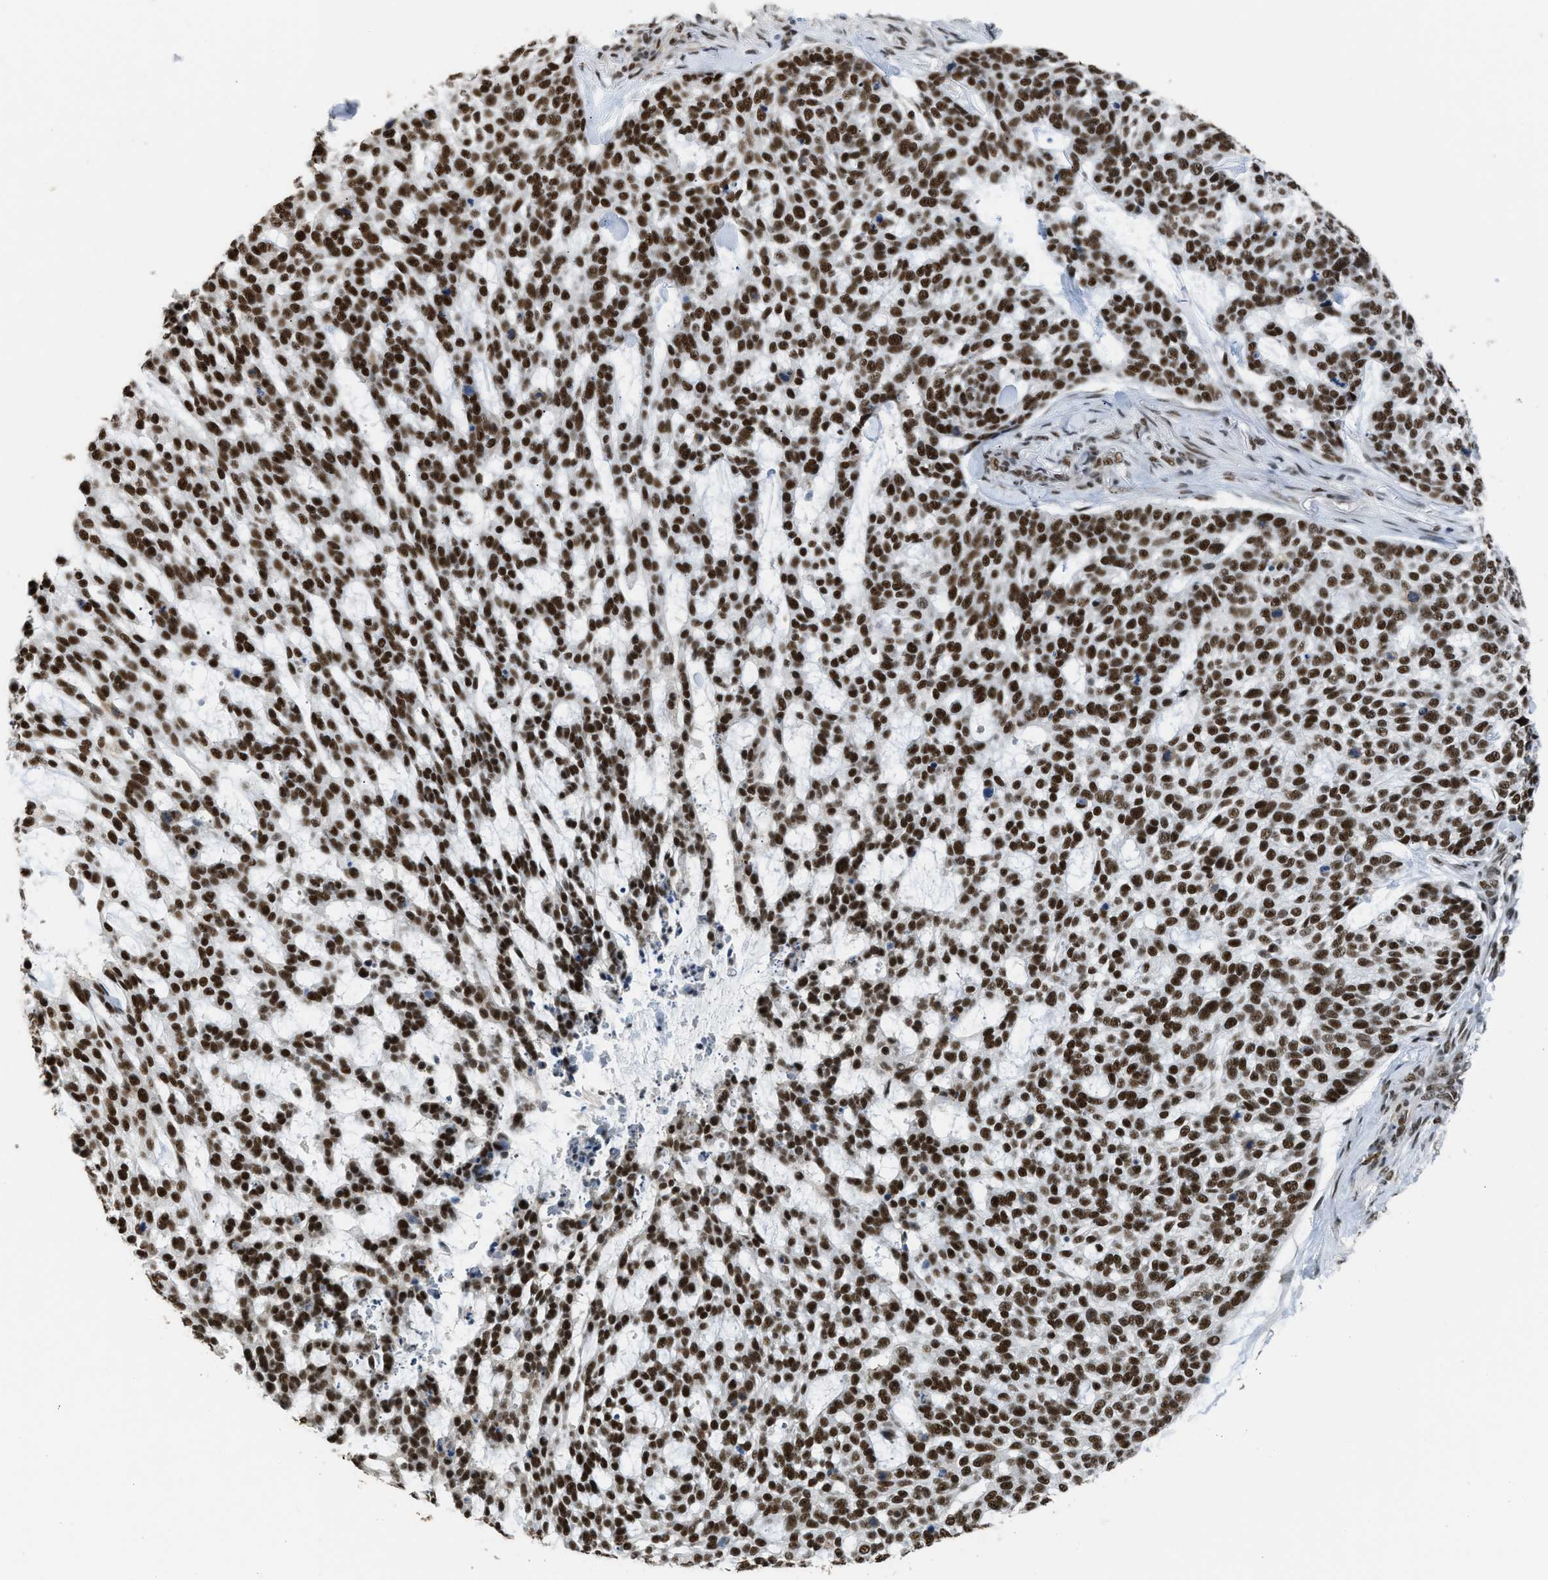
{"staining": {"intensity": "strong", "quantity": ">75%", "location": "nuclear"}, "tissue": "skin cancer", "cell_type": "Tumor cells", "image_type": "cancer", "snomed": [{"axis": "morphology", "description": "Basal cell carcinoma"}, {"axis": "topography", "description": "Skin"}], "caption": "IHC photomicrograph of neoplastic tissue: human basal cell carcinoma (skin) stained using IHC demonstrates high levels of strong protein expression localized specifically in the nuclear of tumor cells, appearing as a nuclear brown color.", "gene": "SCAF4", "patient": {"sex": "female", "age": 64}}